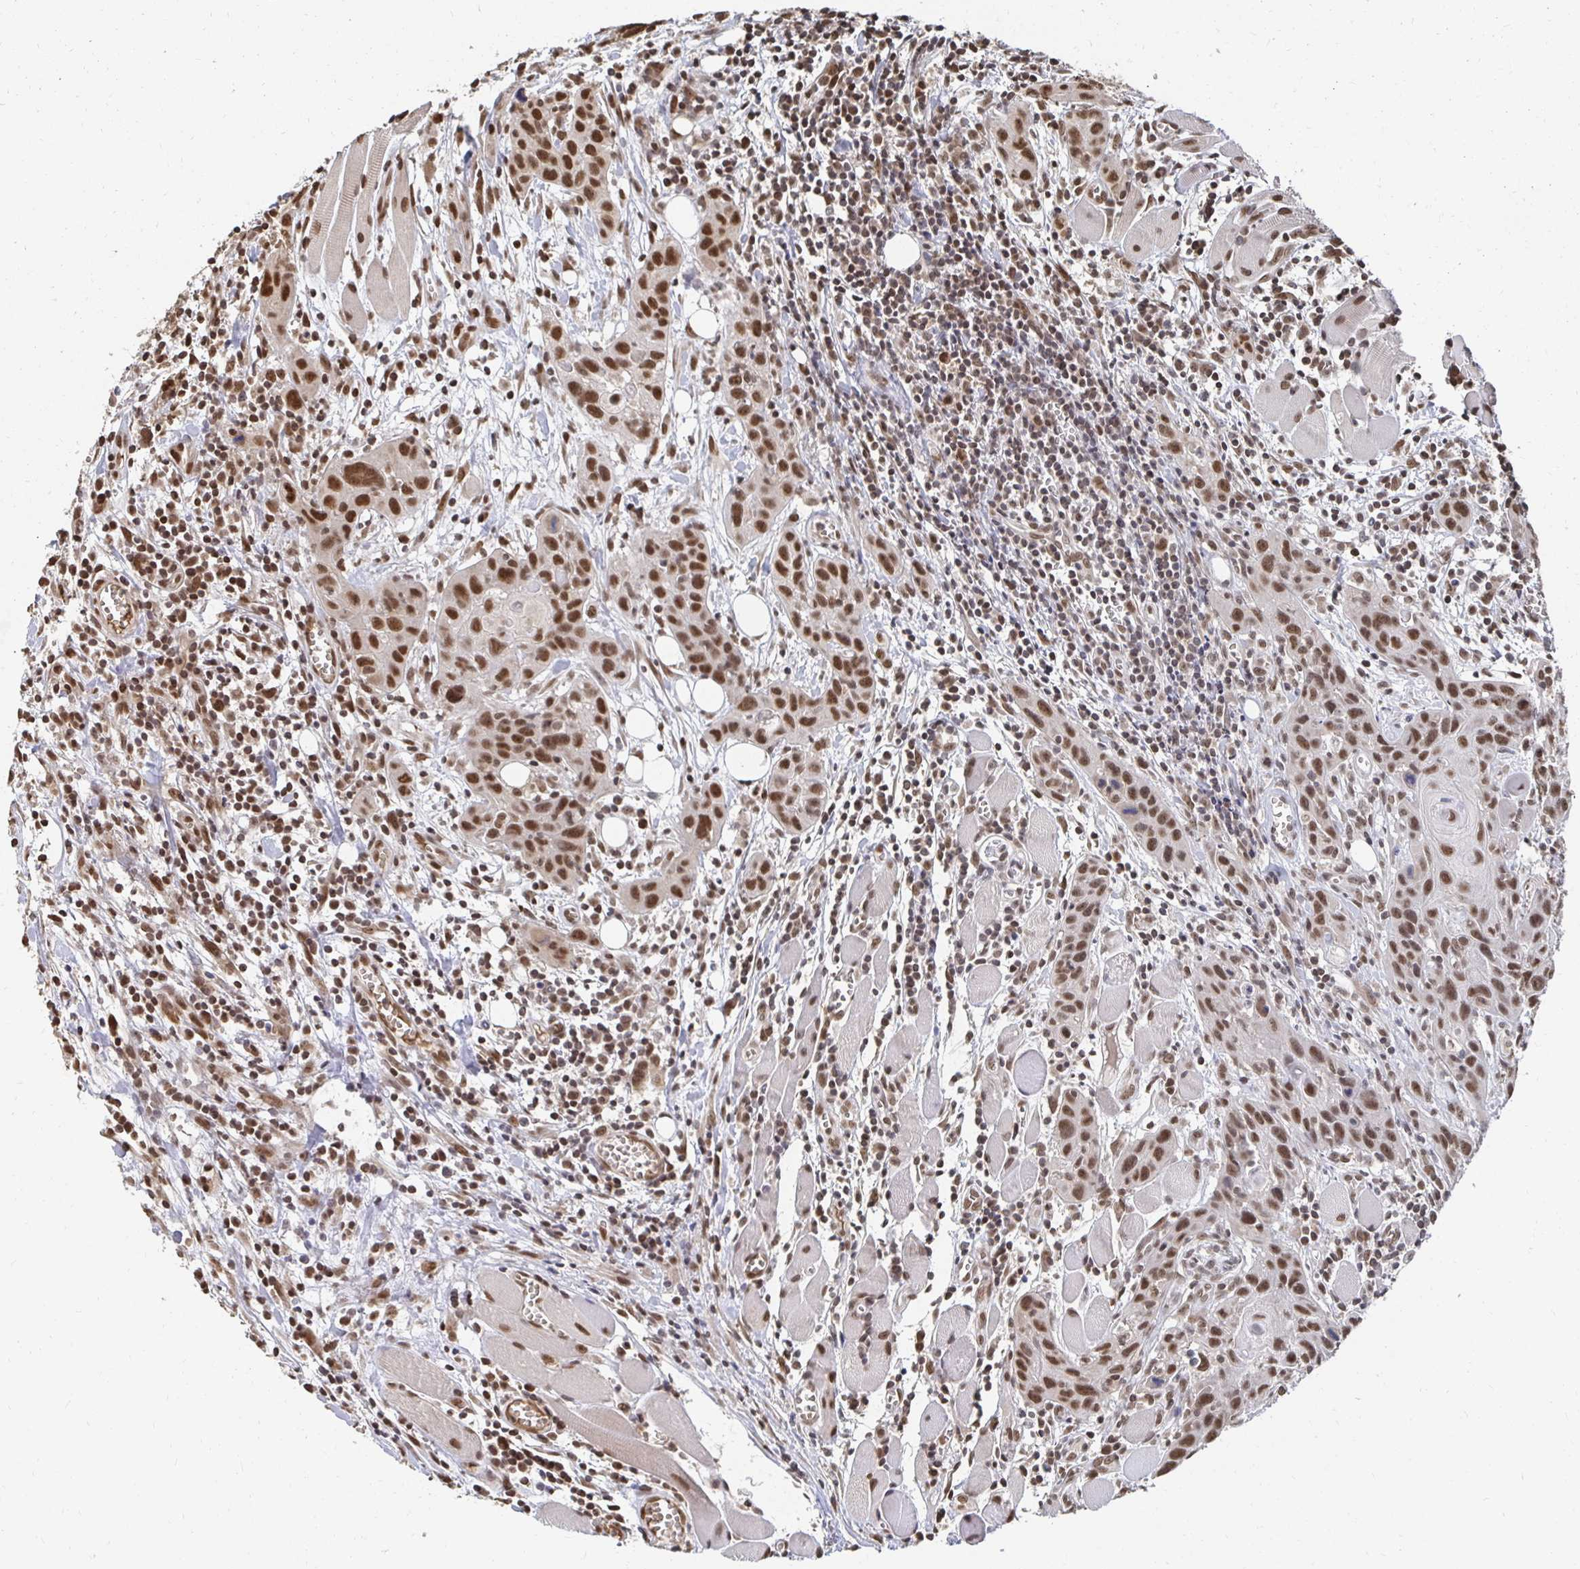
{"staining": {"intensity": "moderate", "quantity": ">75%", "location": "nuclear"}, "tissue": "head and neck cancer", "cell_type": "Tumor cells", "image_type": "cancer", "snomed": [{"axis": "morphology", "description": "Squamous cell carcinoma, NOS"}, {"axis": "topography", "description": "Oral tissue"}, {"axis": "topography", "description": "Head-Neck"}], "caption": "Protein expression by immunohistochemistry (IHC) exhibits moderate nuclear expression in approximately >75% of tumor cells in squamous cell carcinoma (head and neck). (Brightfield microscopy of DAB IHC at high magnification).", "gene": "GTF3C6", "patient": {"sex": "male", "age": 58}}